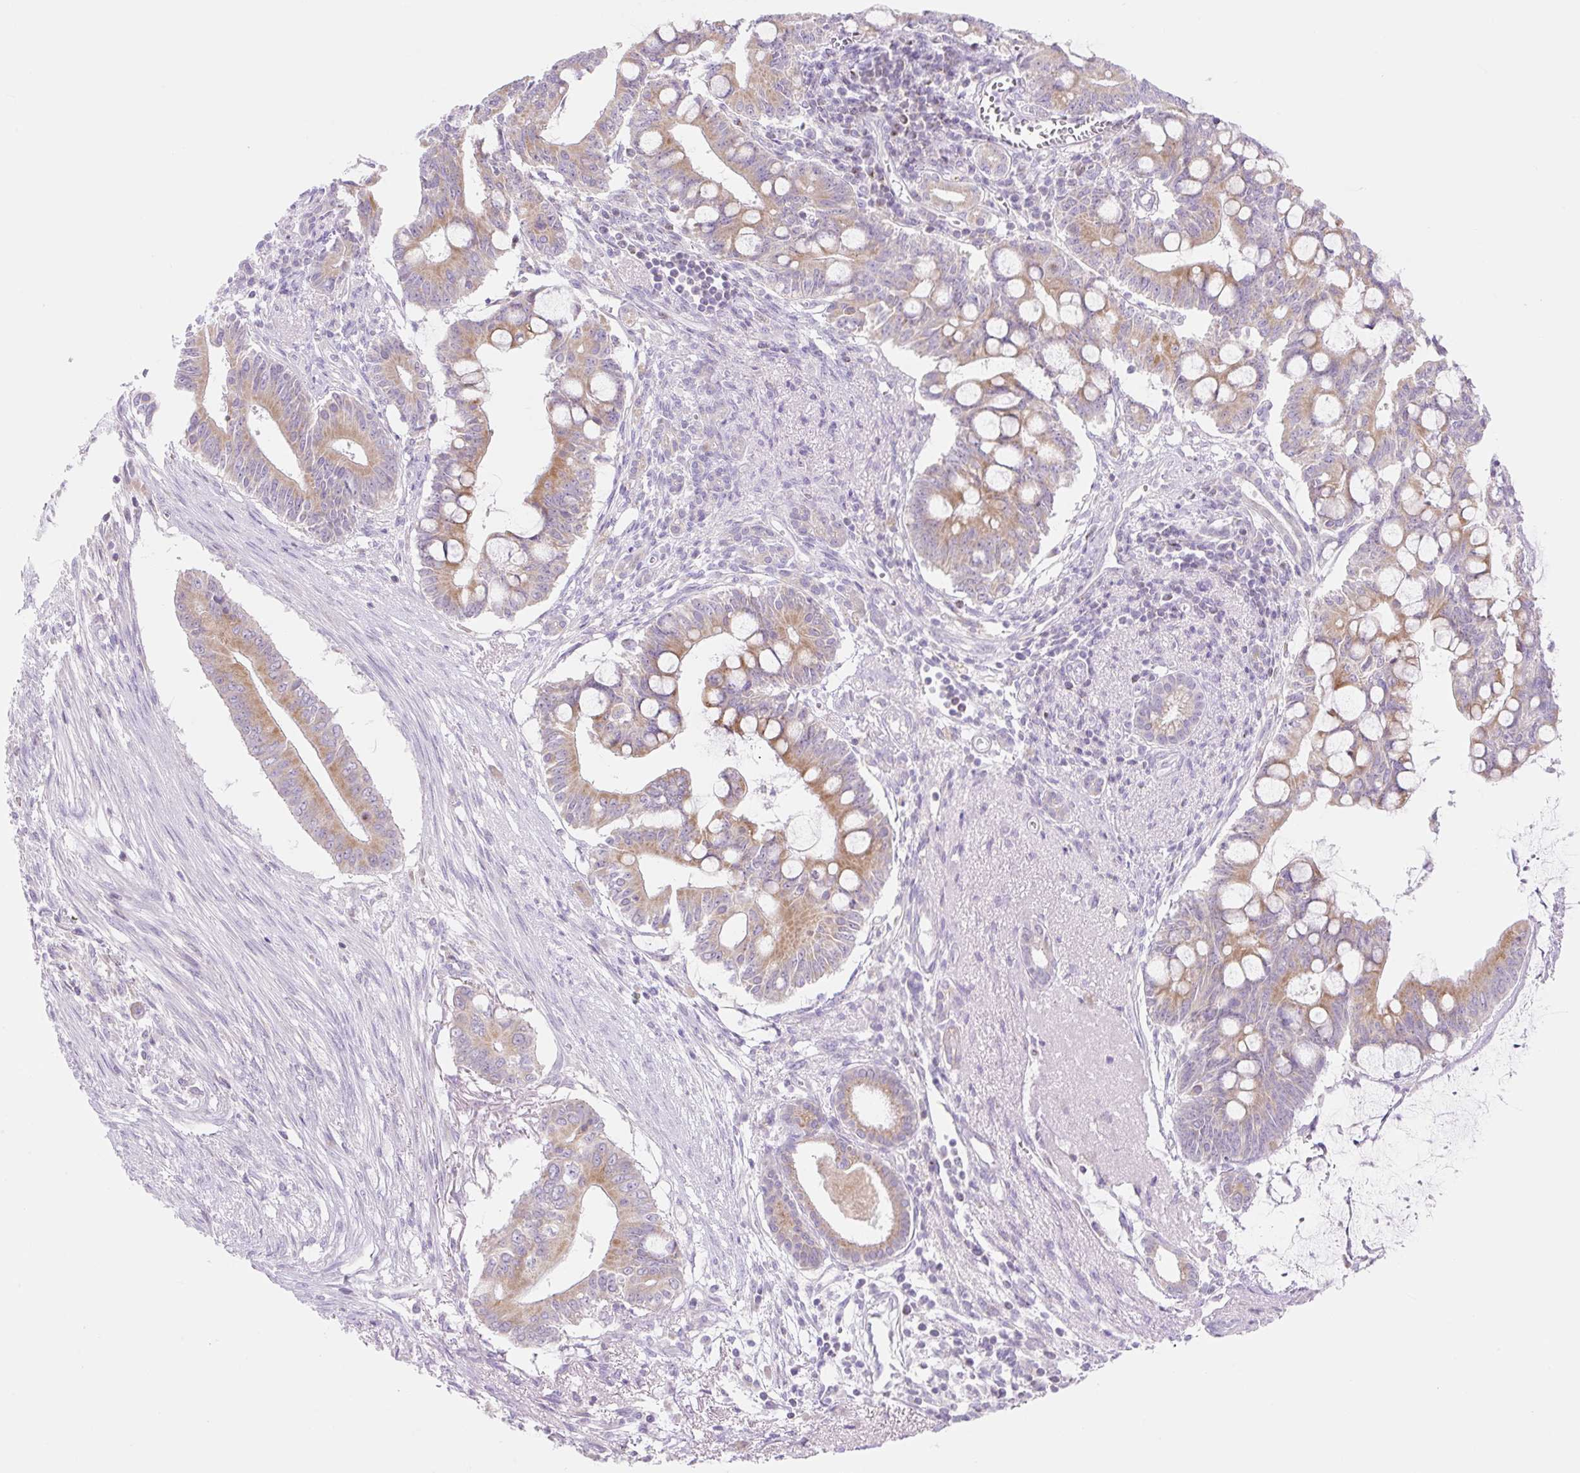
{"staining": {"intensity": "moderate", "quantity": ">75%", "location": "cytoplasmic/membranous"}, "tissue": "pancreatic cancer", "cell_type": "Tumor cells", "image_type": "cancer", "snomed": [{"axis": "morphology", "description": "Adenocarcinoma, NOS"}, {"axis": "topography", "description": "Pancreas"}], "caption": "Immunohistochemical staining of adenocarcinoma (pancreatic) displays medium levels of moderate cytoplasmic/membranous protein staining in about >75% of tumor cells.", "gene": "FOCAD", "patient": {"sex": "male", "age": 68}}